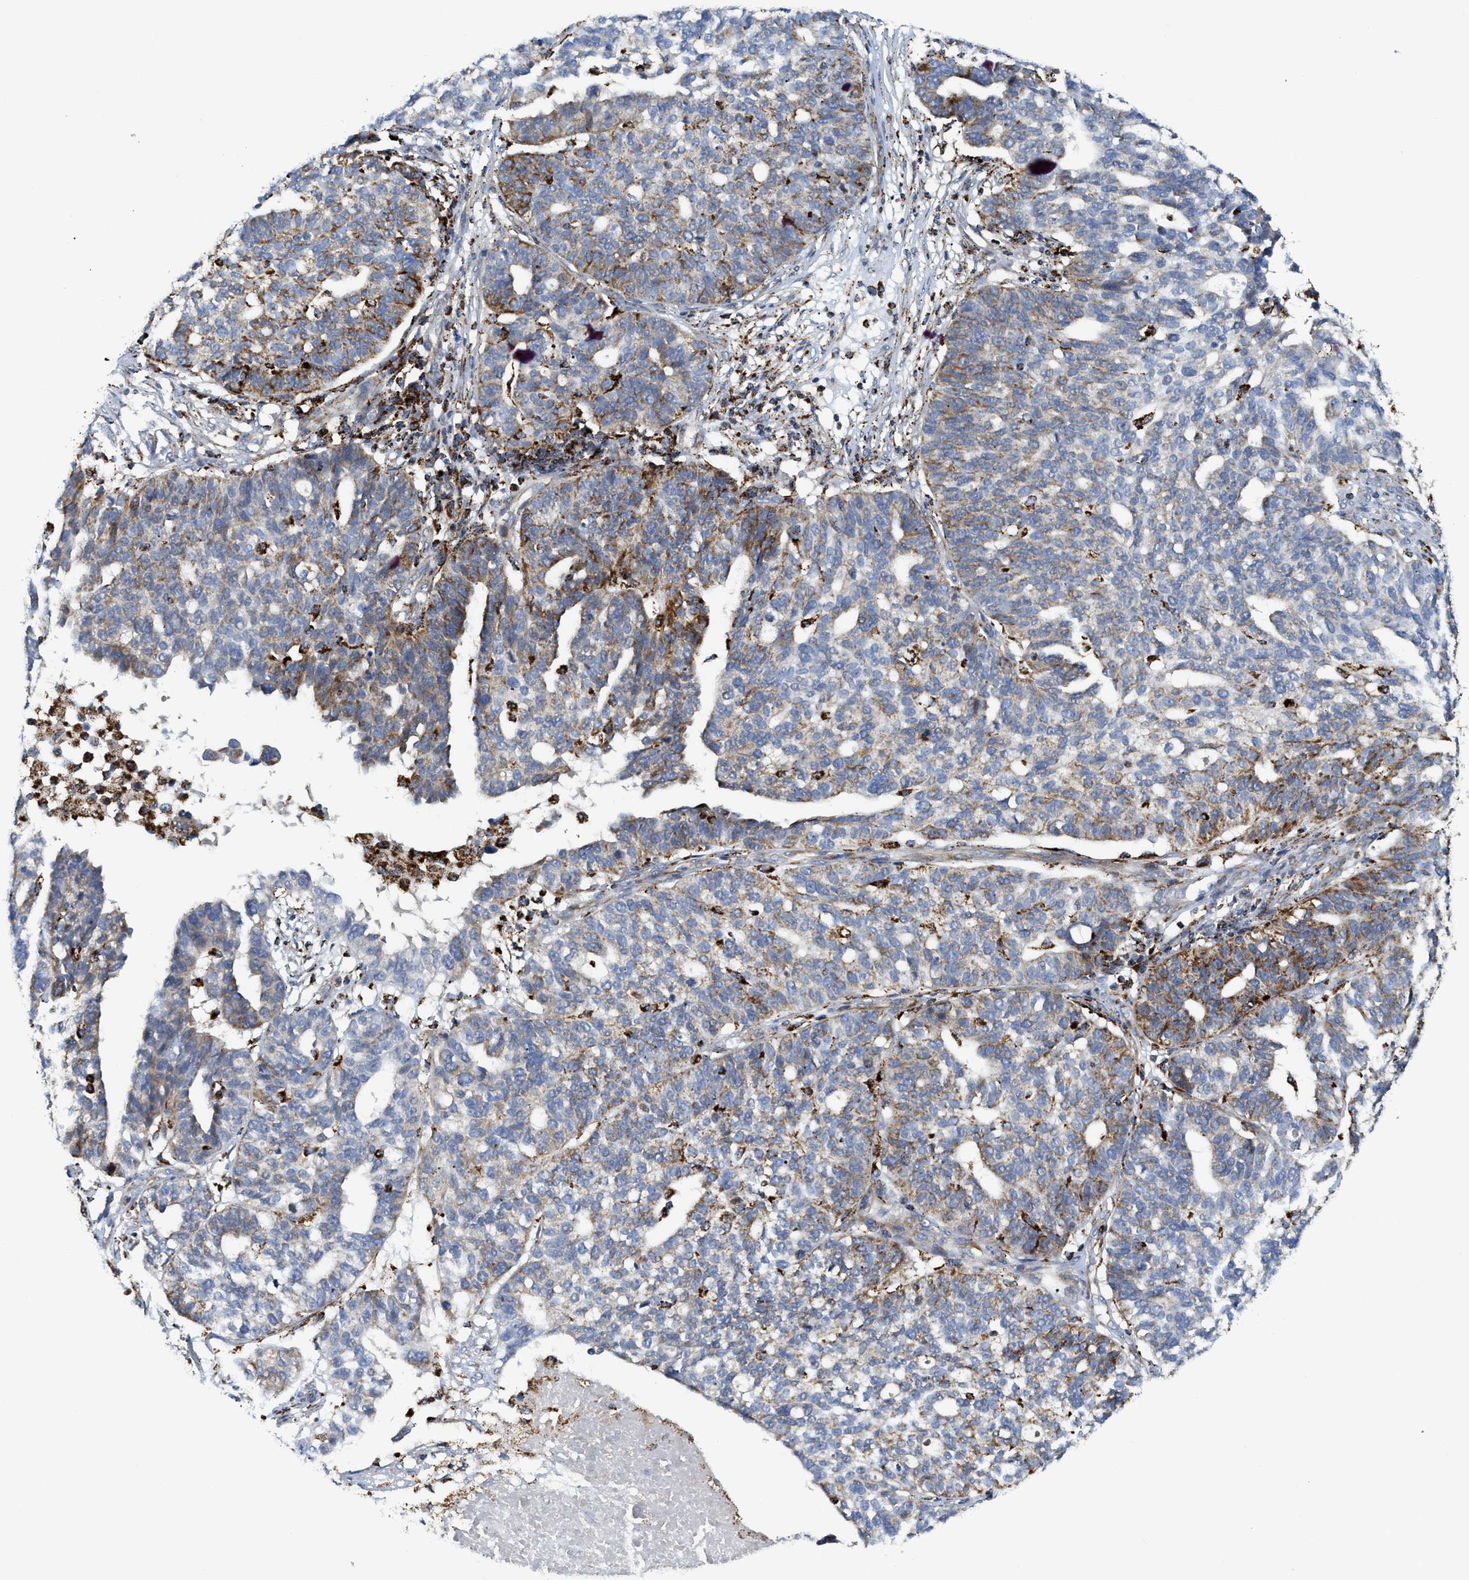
{"staining": {"intensity": "moderate", "quantity": "25%-75%", "location": "cytoplasmic/membranous"}, "tissue": "ovarian cancer", "cell_type": "Tumor cells", "image_type": "cancer", "snomed": [{"axis": "morphology", "description": "Cystadenocarcinoma, serous, NOS"}, {"axis": "topography", "description": "Ovary"}], "caption": "Tumor cells display moderate cytoplasmic/membranous staining in about 25%-75% of cells in ovarian serous cystadenocarcinoma. (IHC, brightfield microscopy, high magnification).", "gene": "SQOR", "patient": {"sex": "female", "age": 59}}